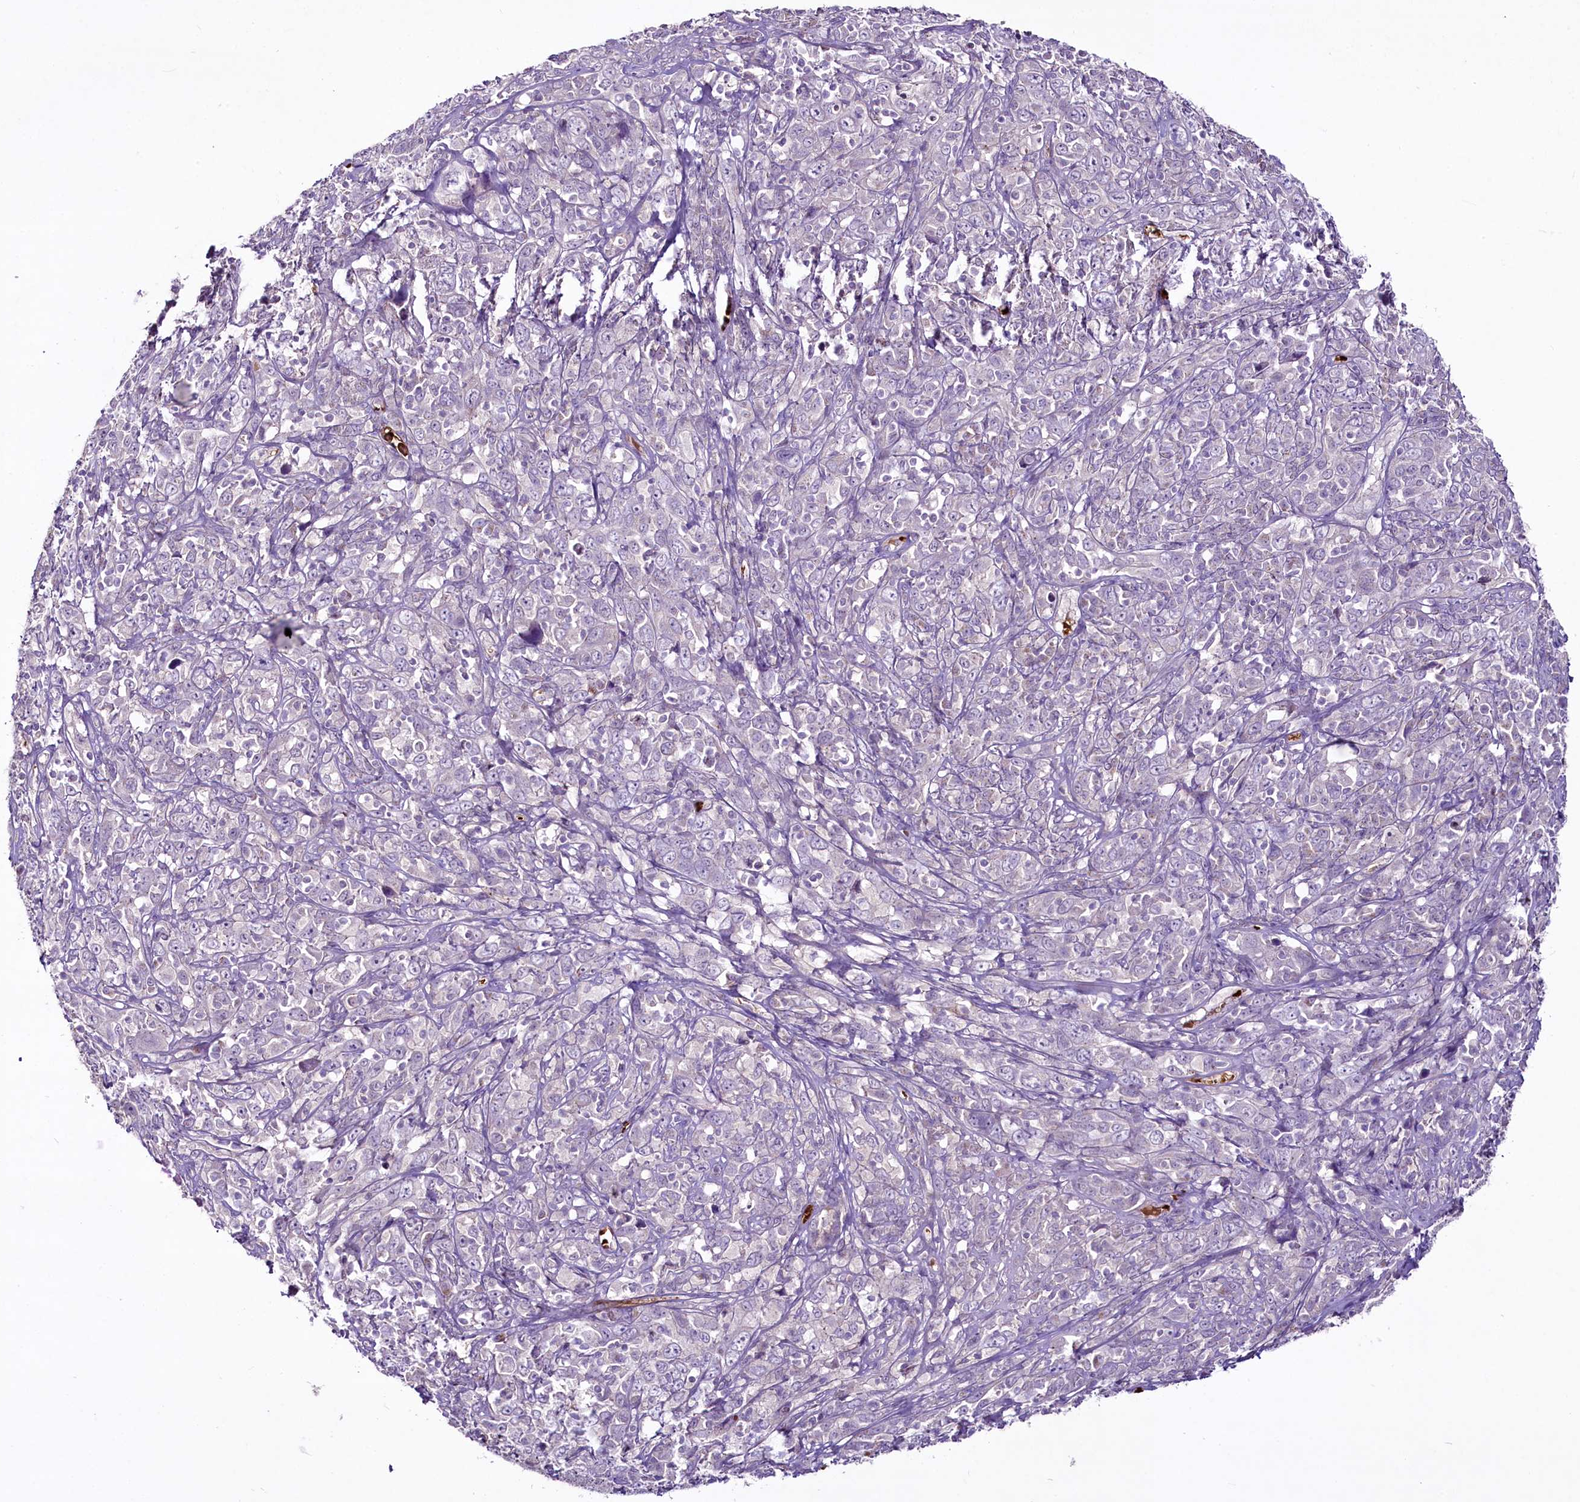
{"staining": {"intensity": "negative", "quantity": "none", "location": "none"}, "tissue": "cervical cancer", "cell_type": "Tumor cells", "image_type": "cancer", "snomed": [{"axis": "morphology", "description": "Squamous cell carcinoma, NOS"}, {"axis": "topography", "description": "Cervix"}], "caption": "IHC image of human cervical cancer (squamous cell carcinoma) stained for a protein (brown), which displays no staining in tumor cells.", "gene": "SUSD3", "patient": {"sex": "female", "age": 46}}